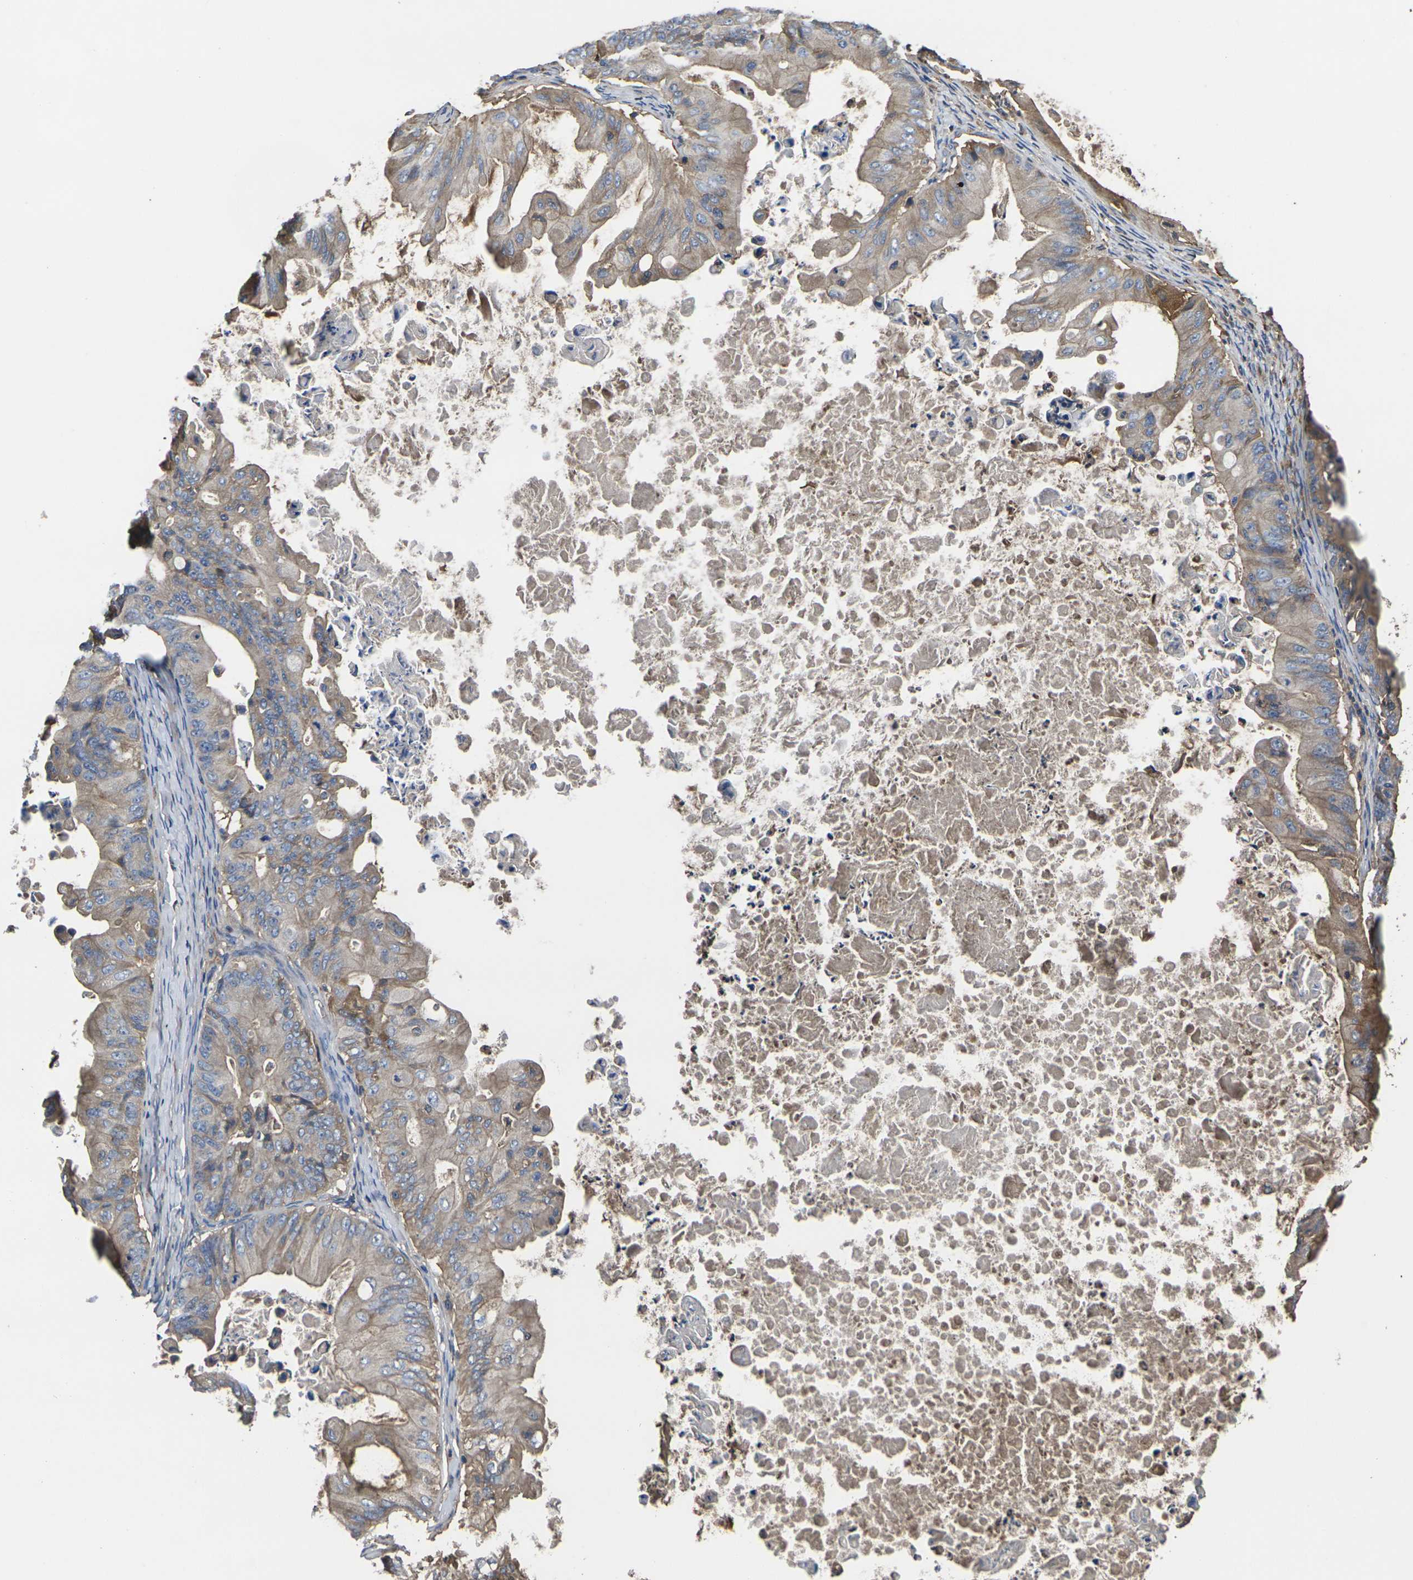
{"staining": {"intensity": "weak", "quantity": ">75%", "location": "cytoplasmic/membranous"}, "tissue": "ovarian cancer", "cell_type": "Tumor cells", "image_type": "cancer", "snomed": [{"axis": "morphology", "description": "Cystadenocarcinoma, mucinous, NOS"}, {"axis": "topography", "description": "Ovary"}], "caption": "A micrograph of ovarian cancer stained for a protein shows weak cytoplasmic/membranous brown staining in tumor cells. Nuclei are stained in blue.", "gene": "HSPG2", "patient": {"sex": "female", "age": 37}}